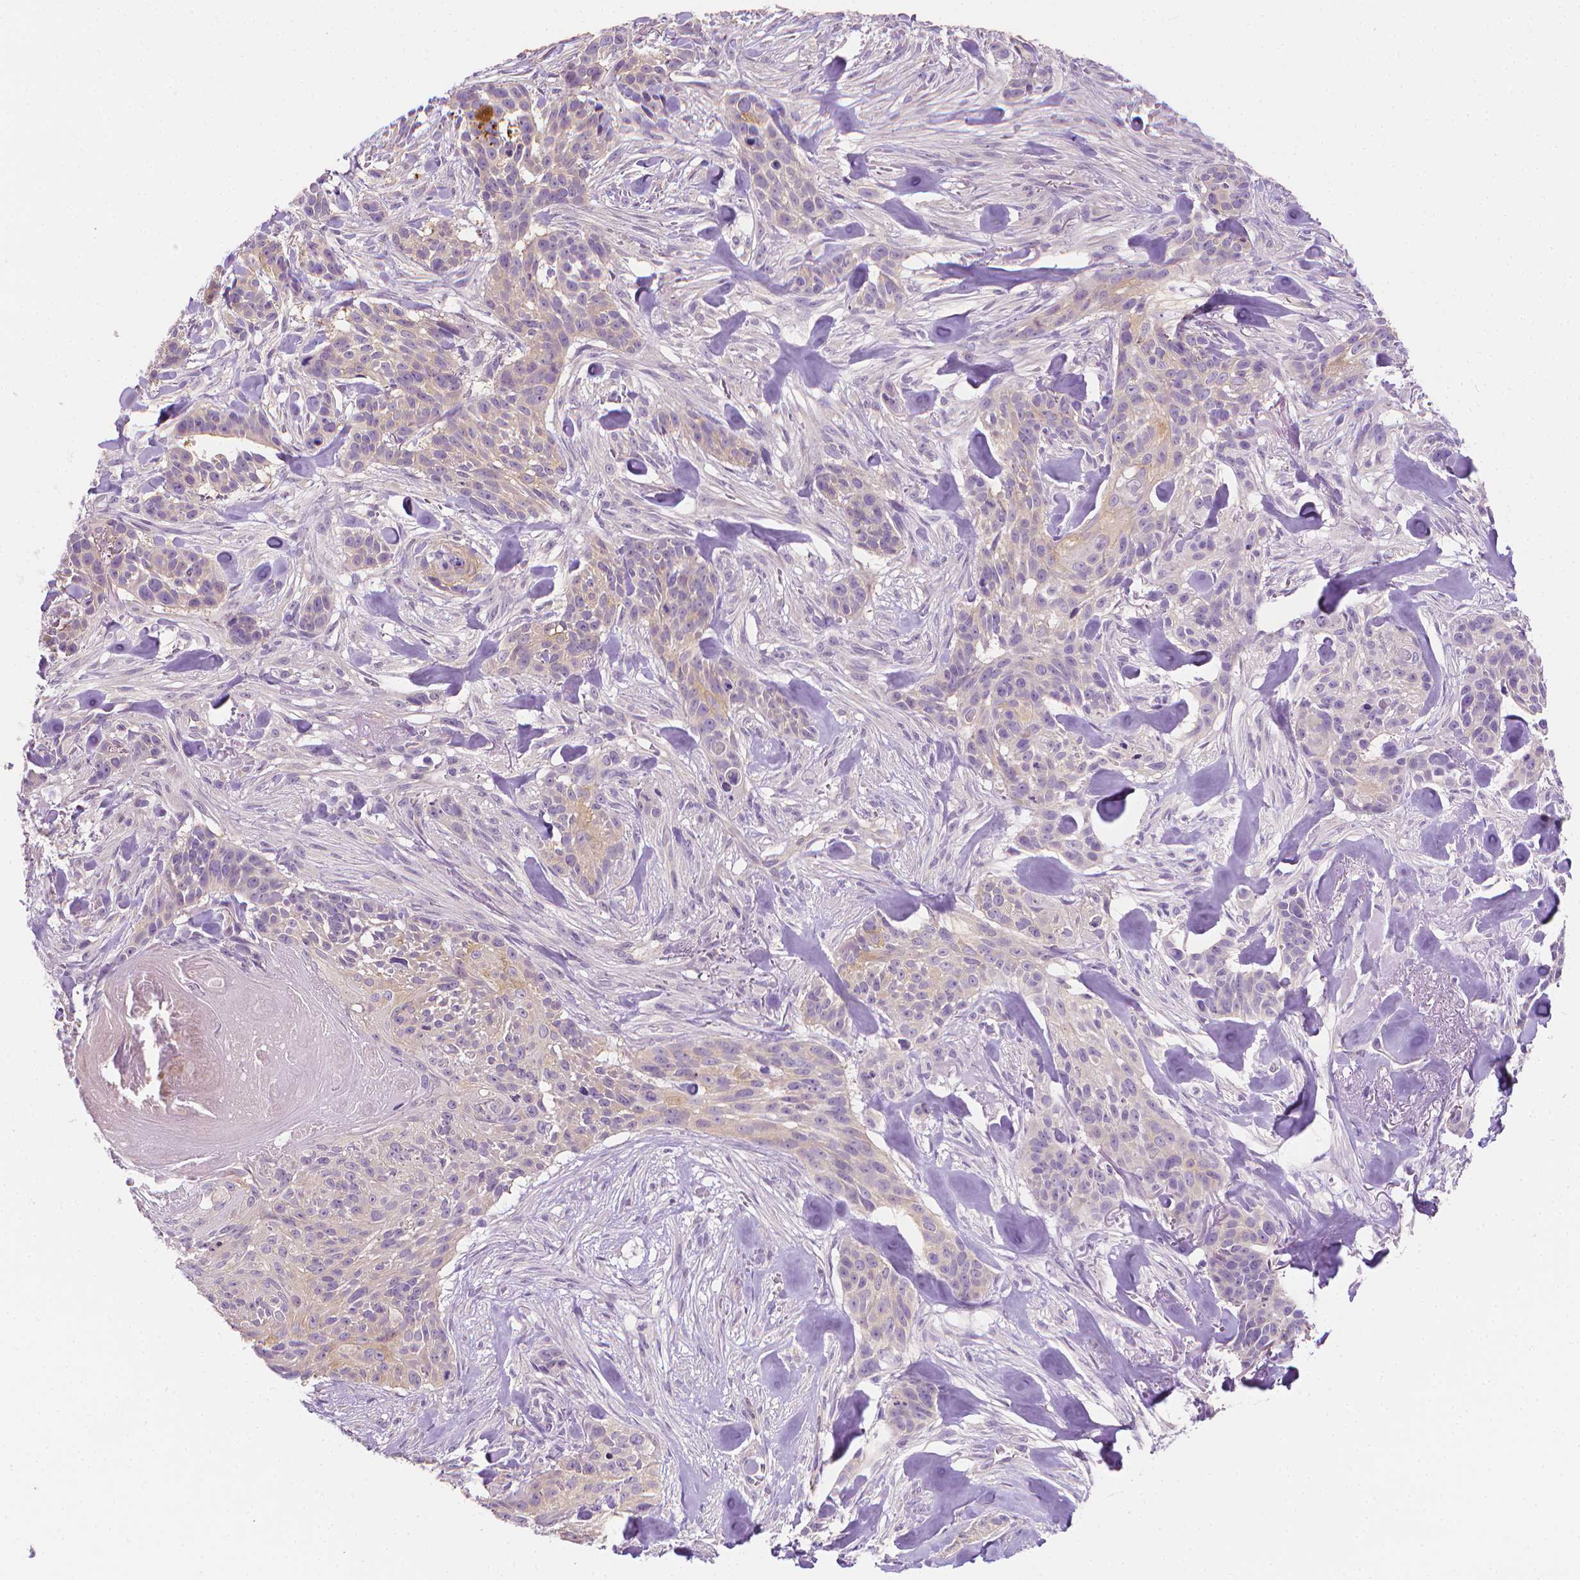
{"staining": {"intensity": "weak", "quantity": ">75%", "location": "cytoplasmic/membranous"}, "tissue": "skin cancer", "cell_type": "Tumor cells", "image_type": "cancer", "snomed": [{"axis": "morphology", "description": "Basal cell carcinoma"}, {"axis": "topography", "description": "Skin"}], "caption": "A micrograph showing weak cytoplasmic/membranous staining in about >75% of tumor cells in skin cancer (basal cell carcinoma), as visualized by brown immunohistochemical staining.", "gene": "FASN", "patient": {"sex": "male", "age": 87}}